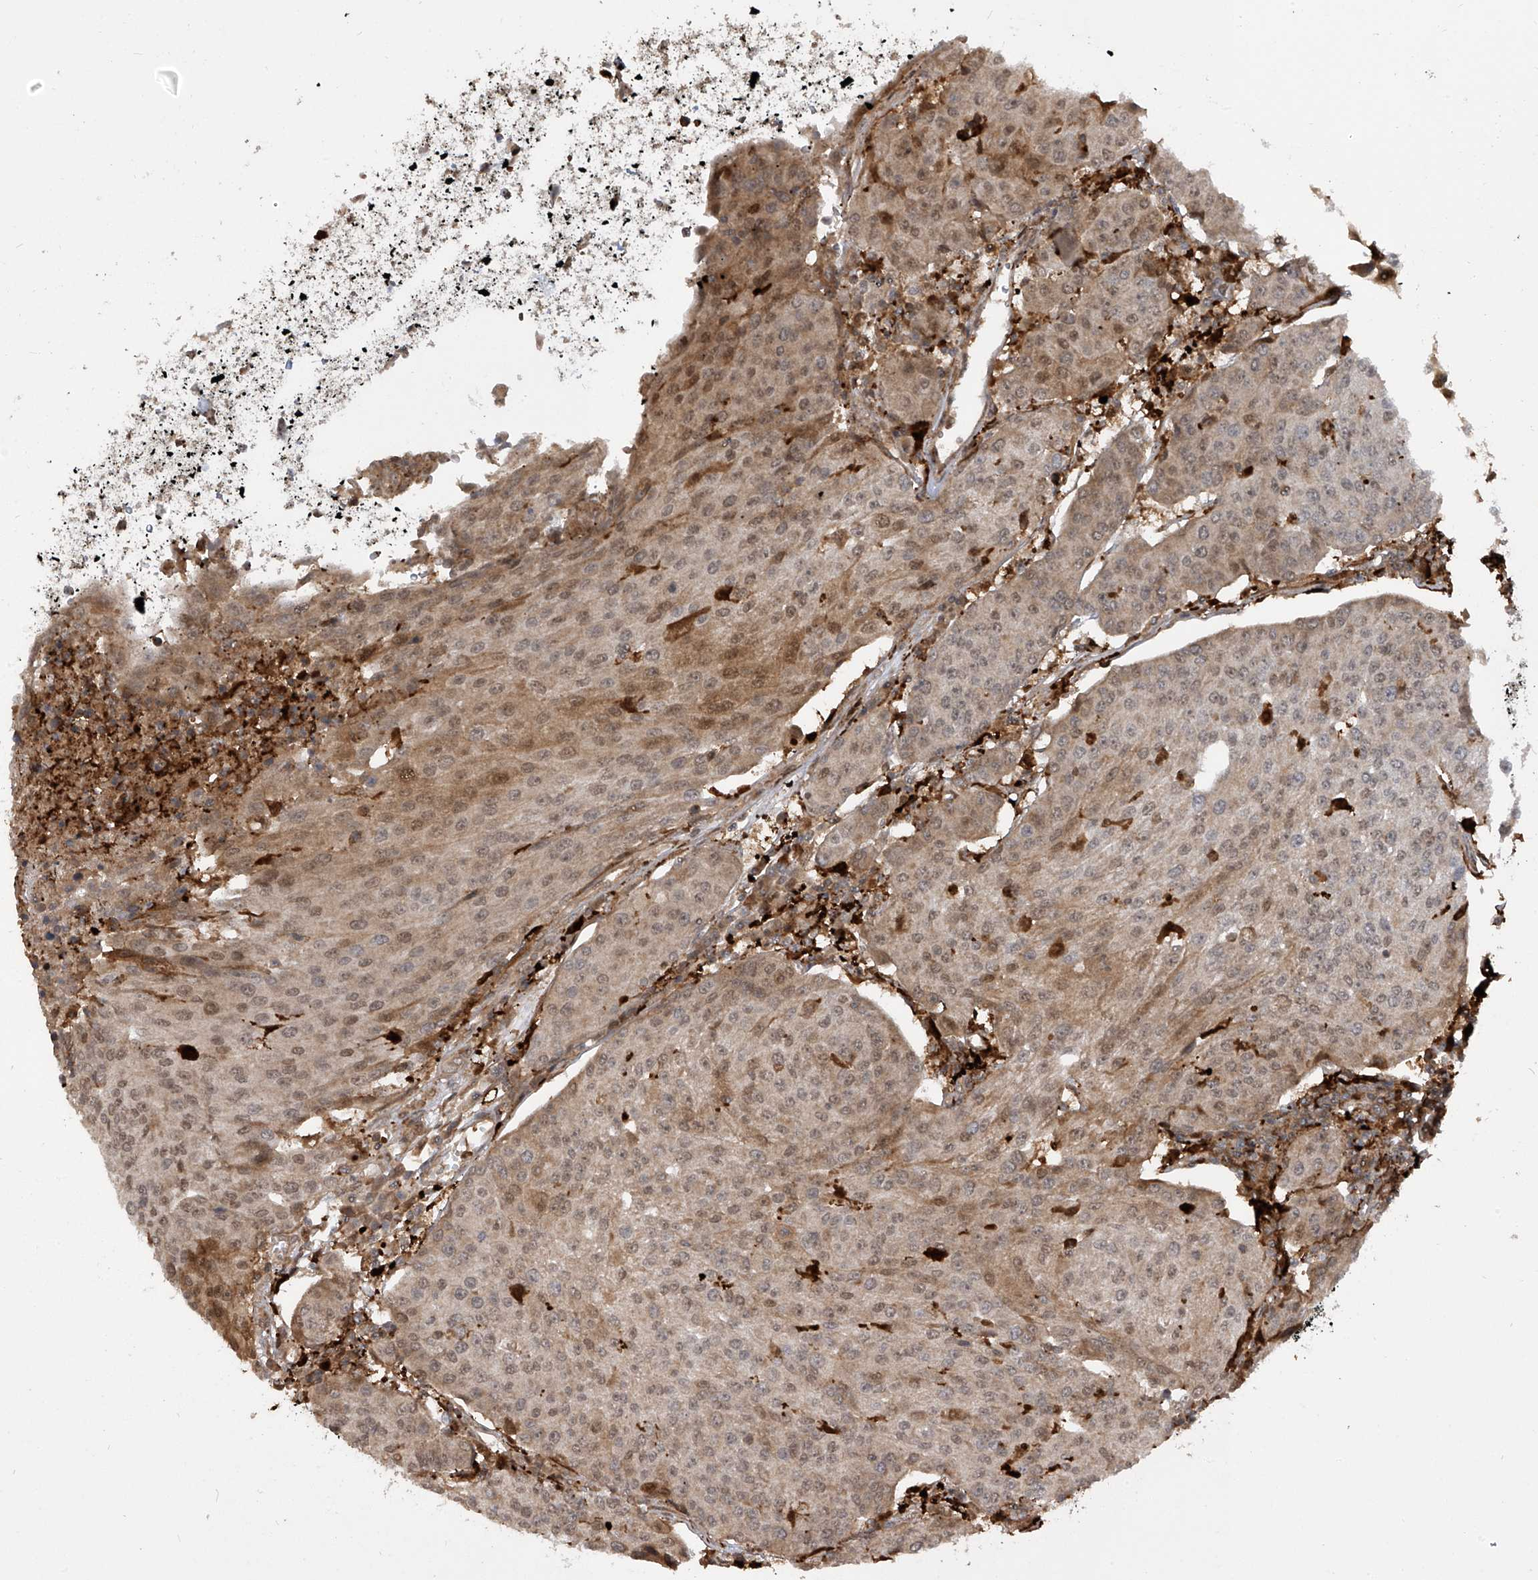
{"staining": {"intensity": "moderate", "quantity": ">75%", "location": "cytoplasmic/membranous,nuclear"}, "tissue": "urothelial cancer", "cell_type": "Tumor cells", "image_type": "cancer", "snomed": [{"axis": "morphology", "description": "Urothelial carcinoma, High grade"}, {"axis": "topography", "description": "Urinary bladder"}], "caption": "This image reveals urothelial carcinoma (high-grade) stained with immunohistochemistry (IHC) to label a protein in brown. The cytoplasmic/membranous and nuclear of tumor cells show moderate positivity for the protein. Nuclei are counter-stained blue.", "gene": "ATAD2B", "patient": {"sex": "female", "age": 85}}